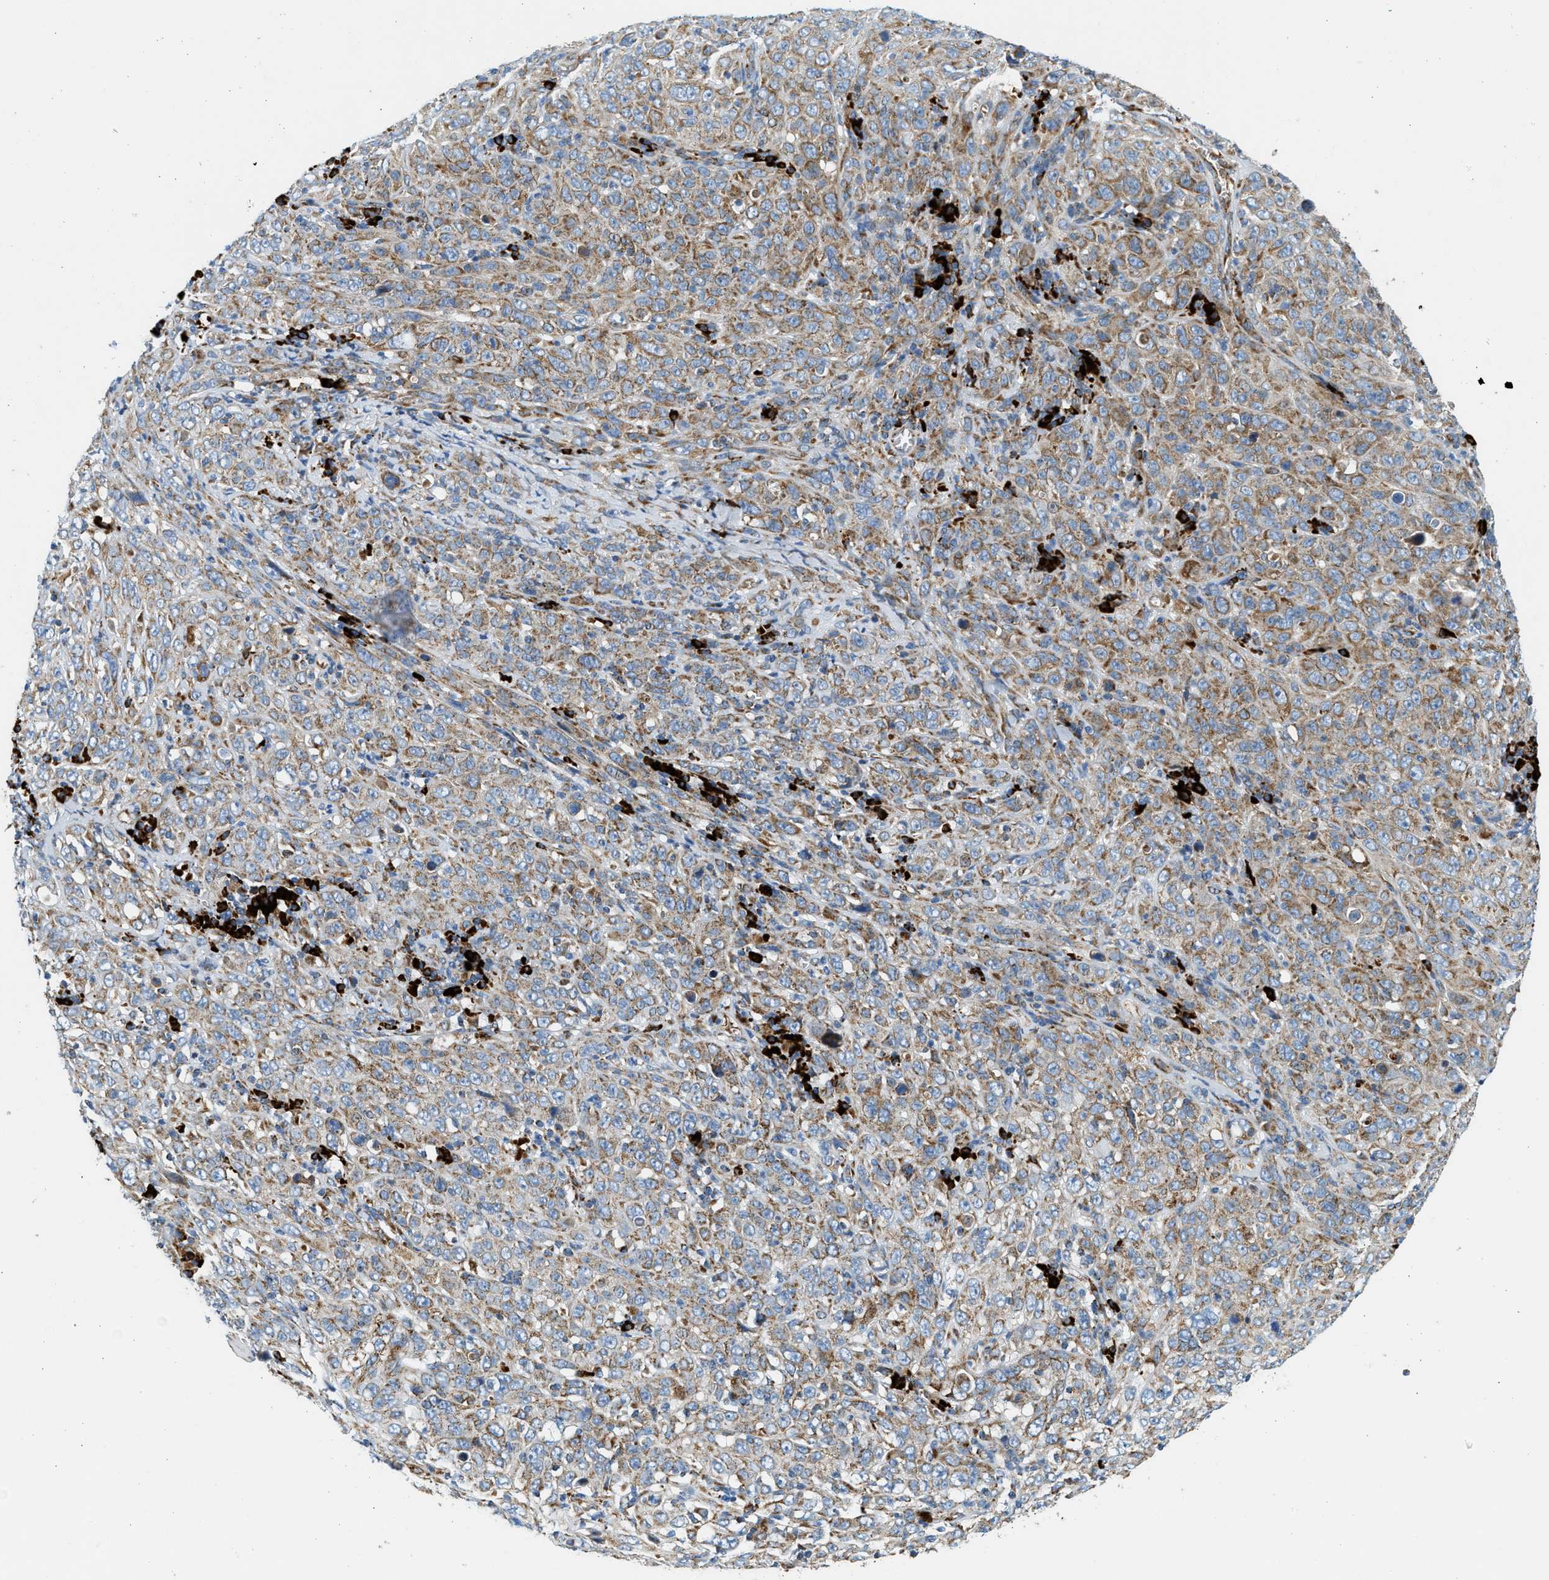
{"staining": {"intensity": "moderate", "quantity": ">75%", "location": "cytoplasmic/membranous"}, "tissue": "cervical cancer", "cell_type": "Tumor cells", "image_type": "cancer", "snomed": [{"axis": "morphology", "description": "Squamous cell carcinoma, NOS"}, {"axis": "topography", "description": "Cervix"}], "caption": "The image reveals immunohistochemical staining of cervical squamous cell carcinoma. There is moderate cytoplasmic/membranous positivity is present in approximately >75% of tumor cells.", "gene": "KCNMB3", "patient": {"sex": "female", "age": 46}}